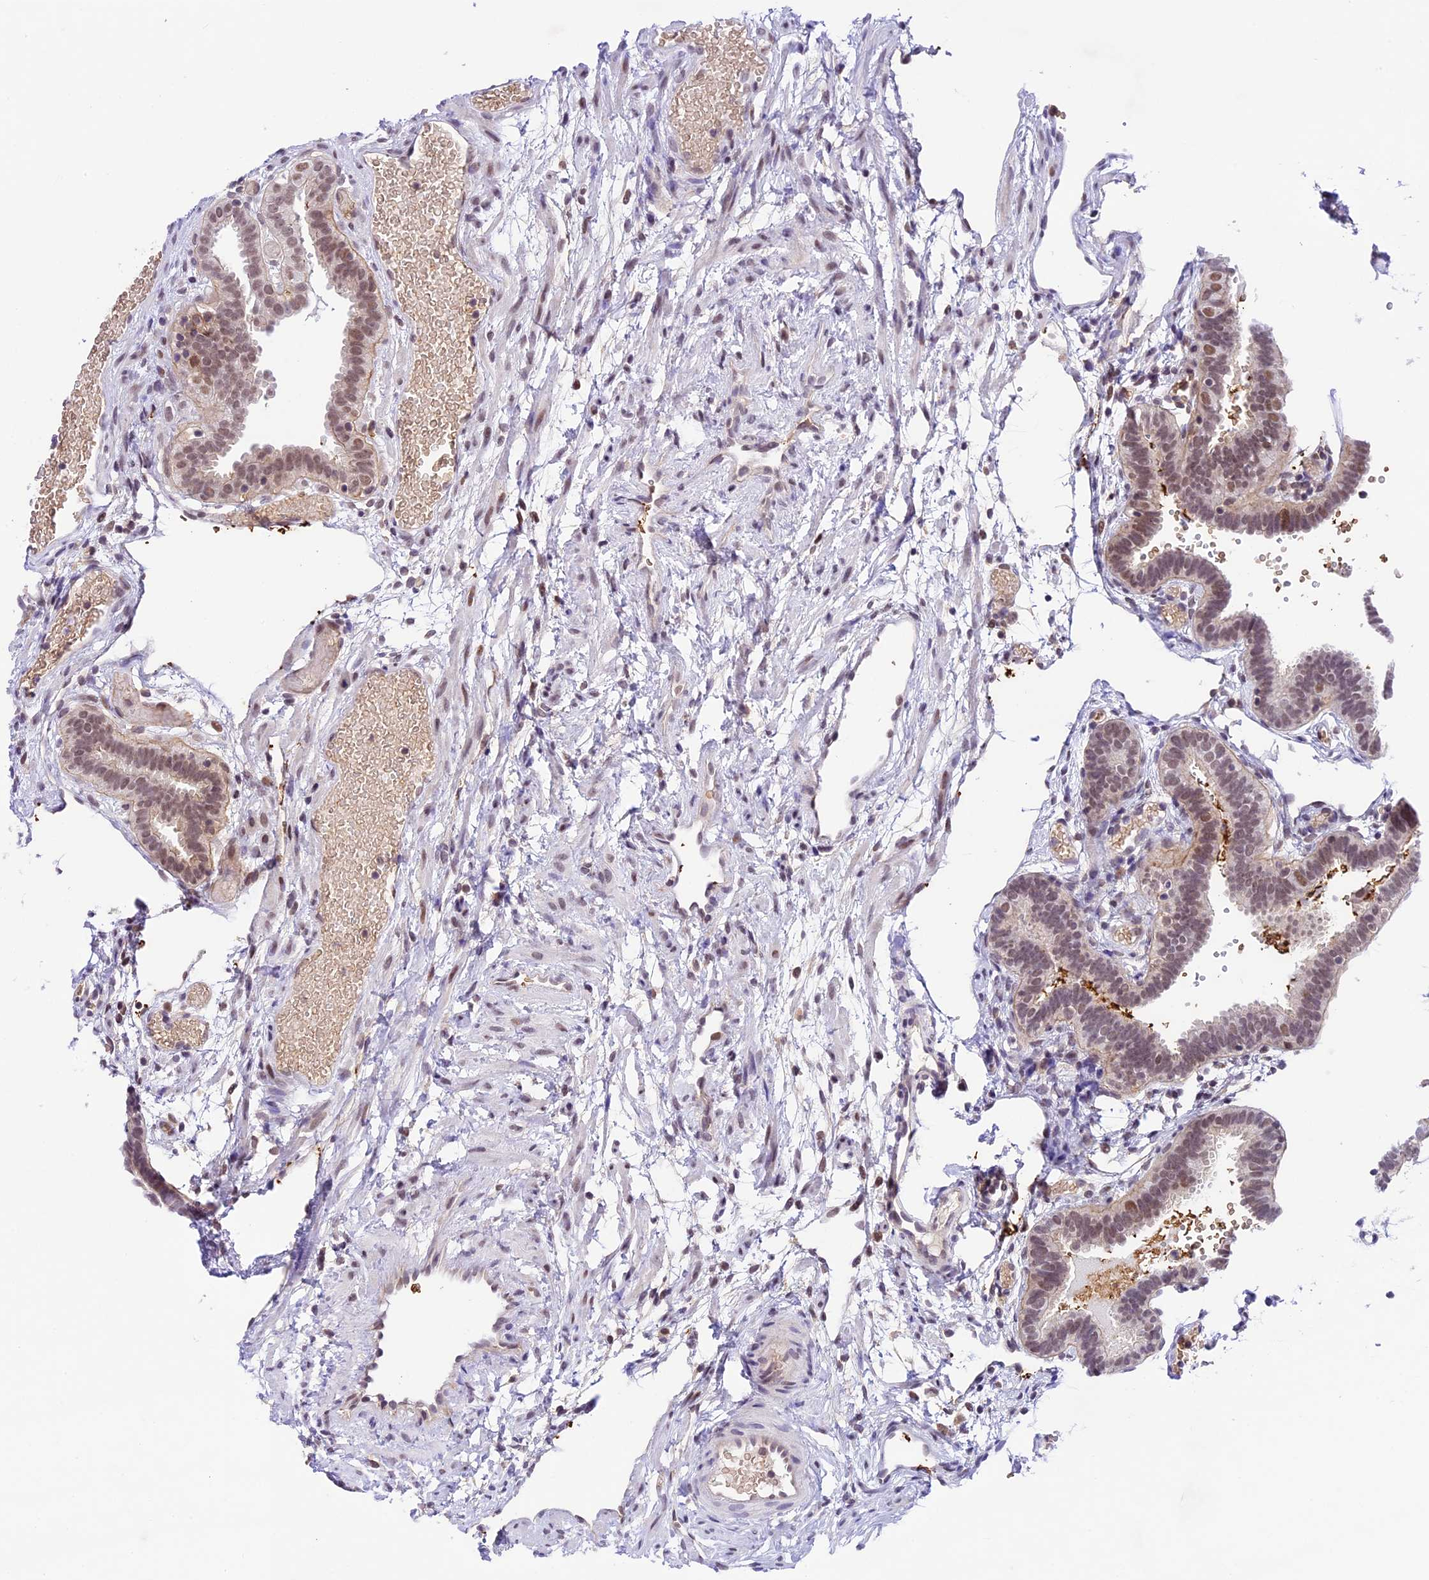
{"staining": {"intensity": "moderate", "quantity": ">75%", "location": "nuclear"}, "tissue": "fallopian tube", "cell_type": "Glandular cells", "image_type": "normal", "snomed": [{"axis": "morphology", "description": "Normal tissue, NOS"}, {"axis": "topography", "description": "Fallopian tube"}], "caption": "Unremarkable fallopian tube demonstrates moderate nuclear positivity in approximately >75% of glandular cells.", "gene": "SHKBP1", "patient": {"sex": "female", "age": 37}}